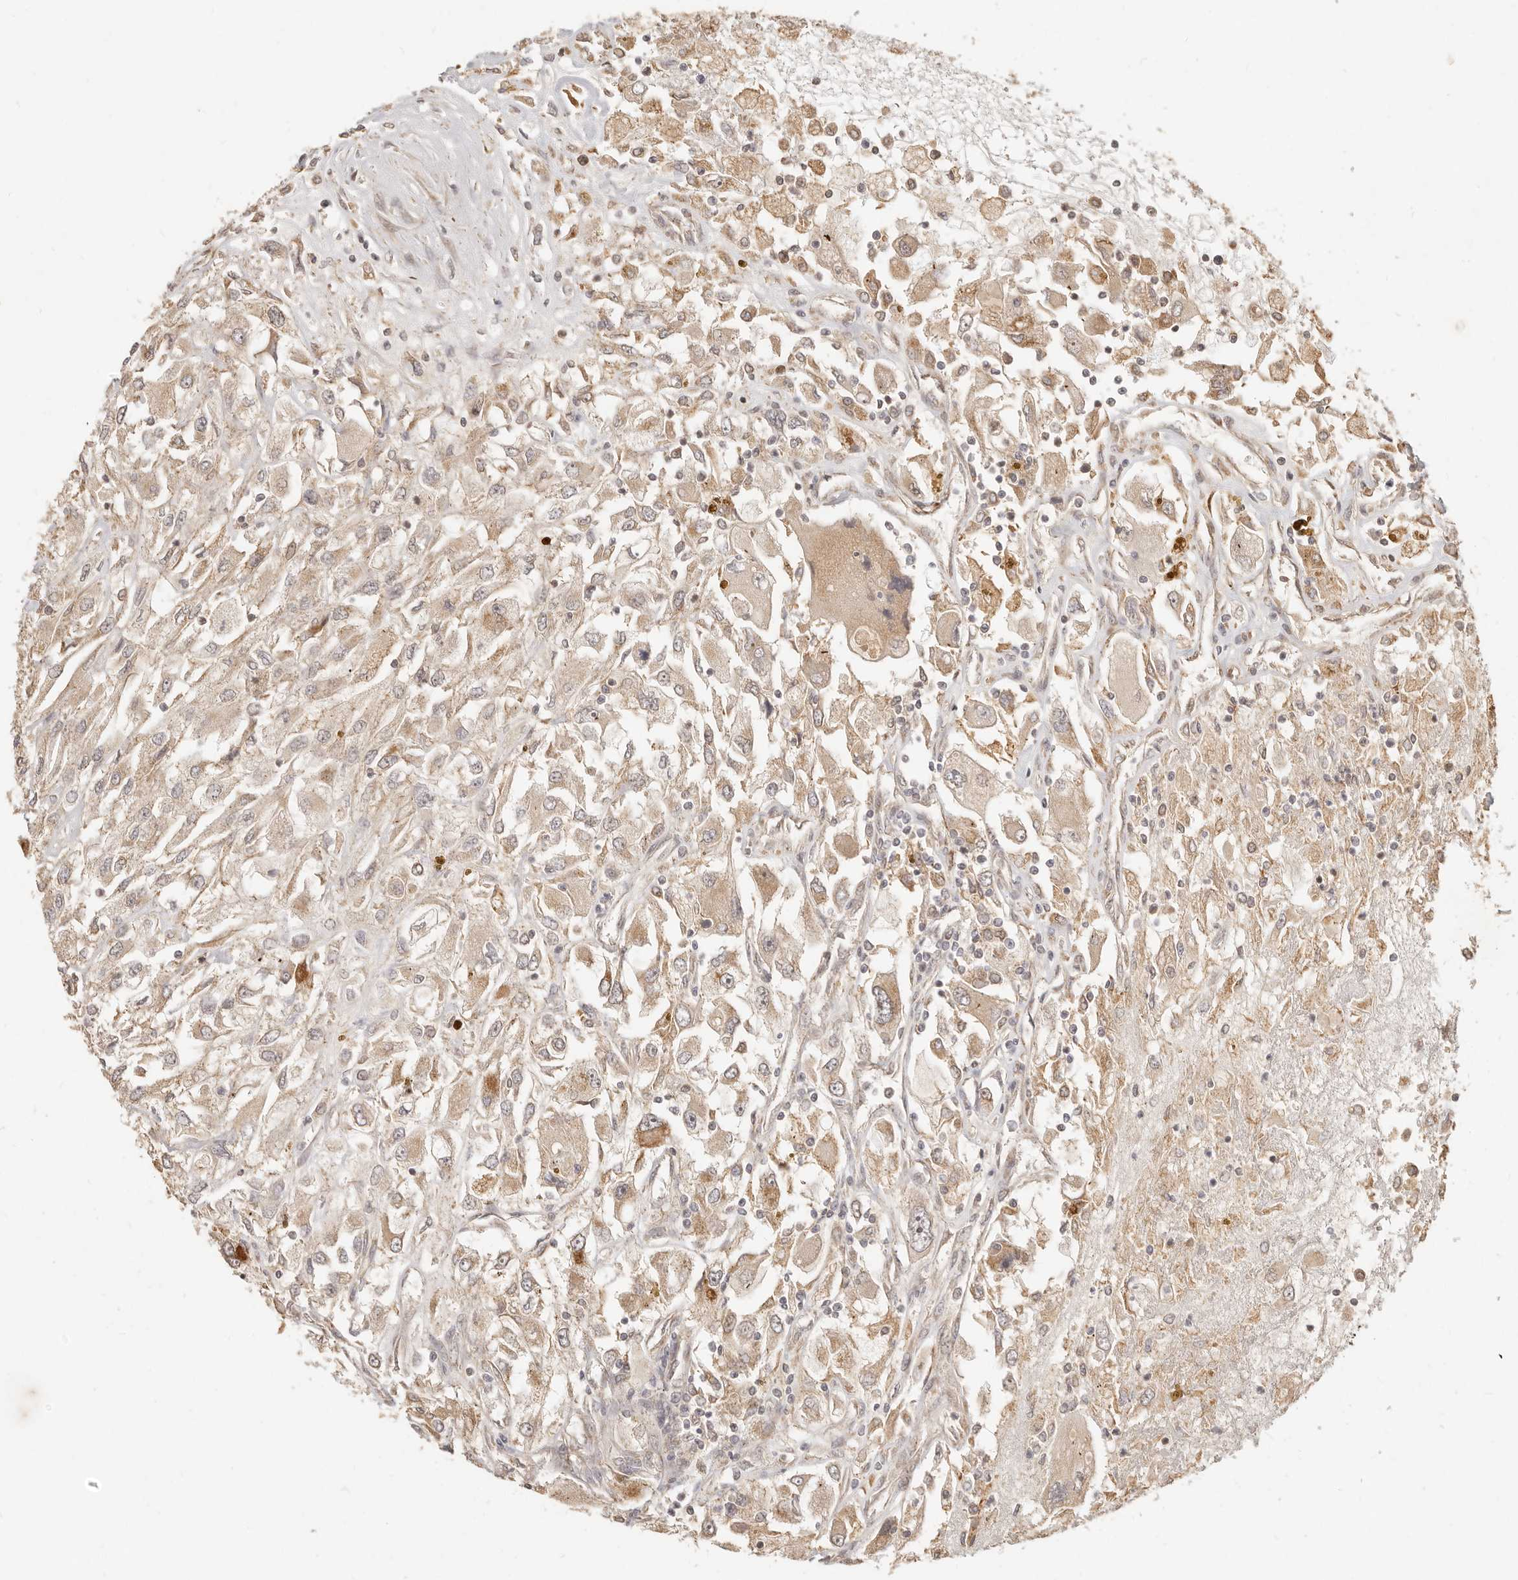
{"staining": {"intensity": "moderate", "quantity": ">75%", "location": "cytoplasmic/membranous"}, "tissue": "renal cancer", "cell_type": "Tumor cells", "image_type": "cancer", "snomed": [{"axis": "morphology", "description": "Adenocarcinoma, NOS"}, {"axis": "topography", "description": "Kidney"}], "caption": "This photomicrograph reveals IHC staining of human renal cancer (adenocarcinoma), with medium moderate cytoplasmic/membranous staining in approximately >75% of tumor cells.", "gene": "TIMM17A", "patient": {"sex": "female", "age": 52}}